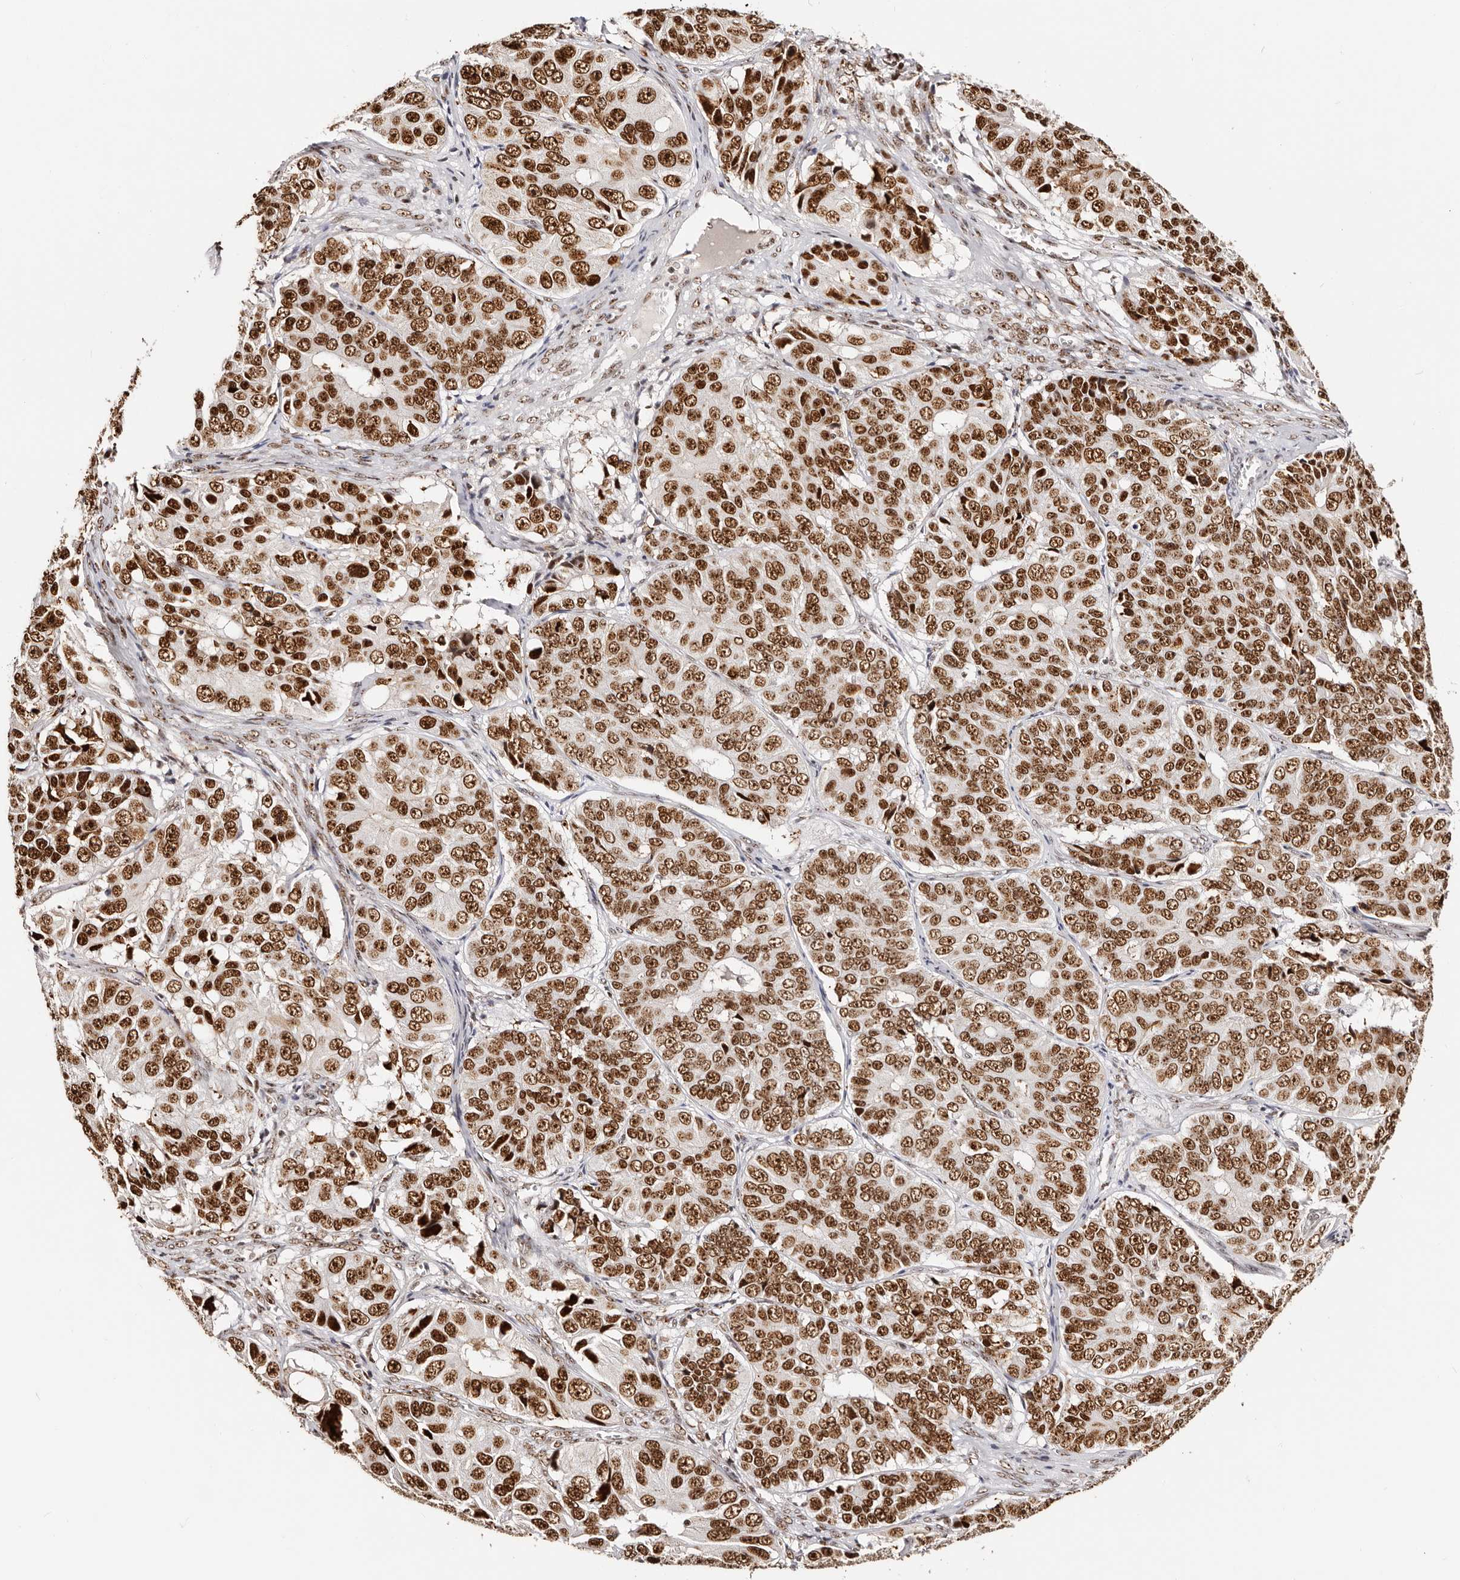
{"staining": {"intensity": "strong", "quantity": ">75%", "location": "nuclear"}, "tissue": "ovarian cancer", "cell_type": "Tumor cells", "image_type": "cancer", "snomed": [{"axis": "morphology", "description": "Carcinoma, endometroid"}, {"axis": "topography", "description": "Ovary"}], "caption": "IHC (DAB (3,3'-diaminobenzidine)) staining of endometroid carcinoma (ovarian) shows strong nuclear protein positivity in approximately >75% of tumor cells. The protein is stained brown, and the nuclei are stained in blue (DAB (3,3'-diaminobenzidine) IHC with brightfield microscopy, high magnification).", "gene": "IQGAP3", "patient": {"sex": "female", "age": 51}}